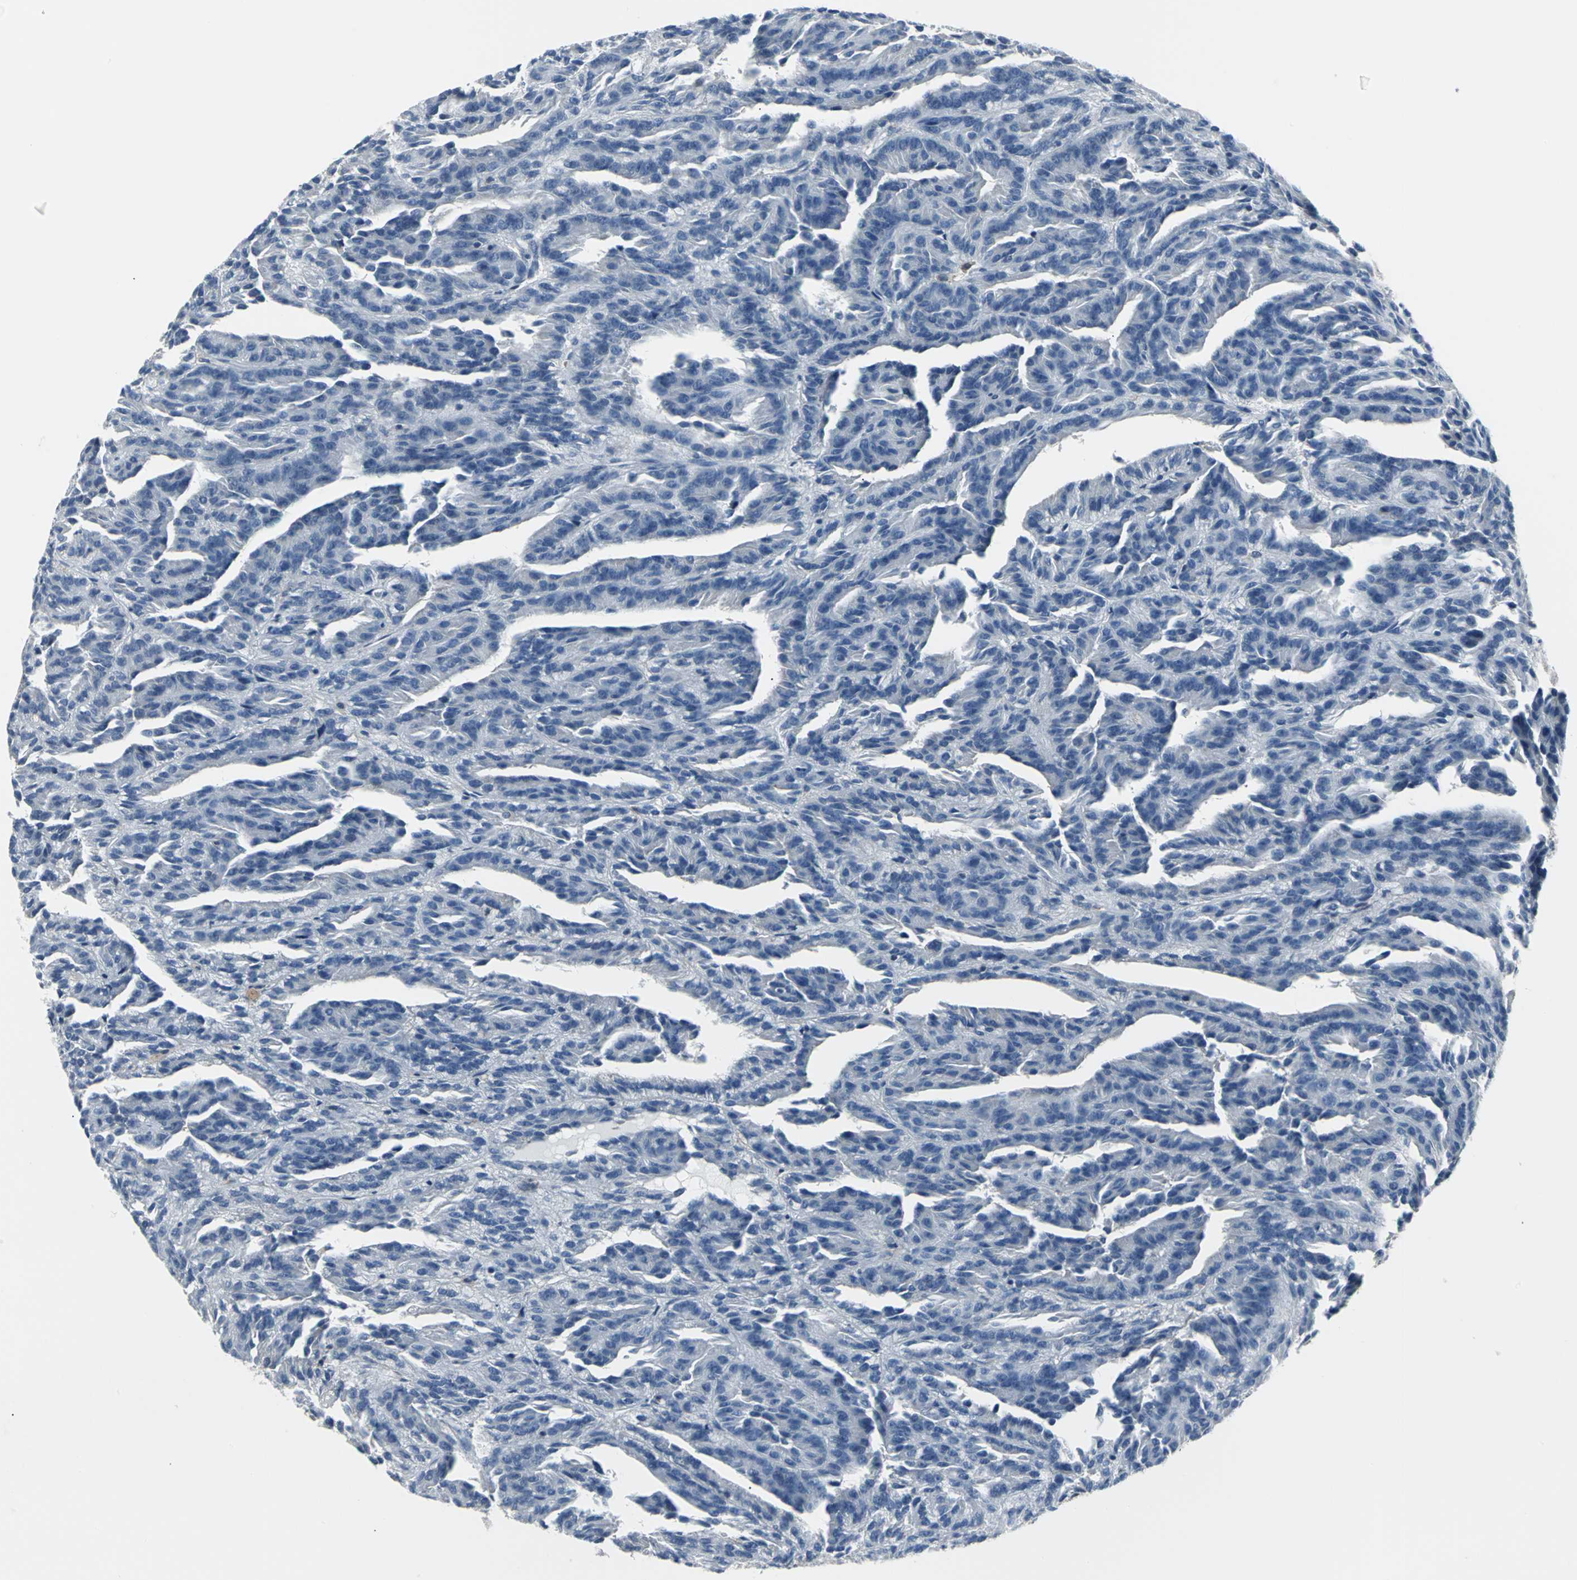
{"staining": {"intensity": "negative", "quantity": "none", "location": "none"}, "tissue": "renal cancer", "cell_type": "Tumor cells", "image_type": "cancer", "snomed": [{"axis": "morphology", "description": "Adenocarcinoma, NOS"}, {"axis": "topography", "description": "Kidney"}], "caption": "Immunohistochemistry micrograph of human renal cancer stained for a protein (brown), which displays no positivity in tumor cells.", "gene": "IQGAP2", "patient": {"sex": "male", "age": 46}}